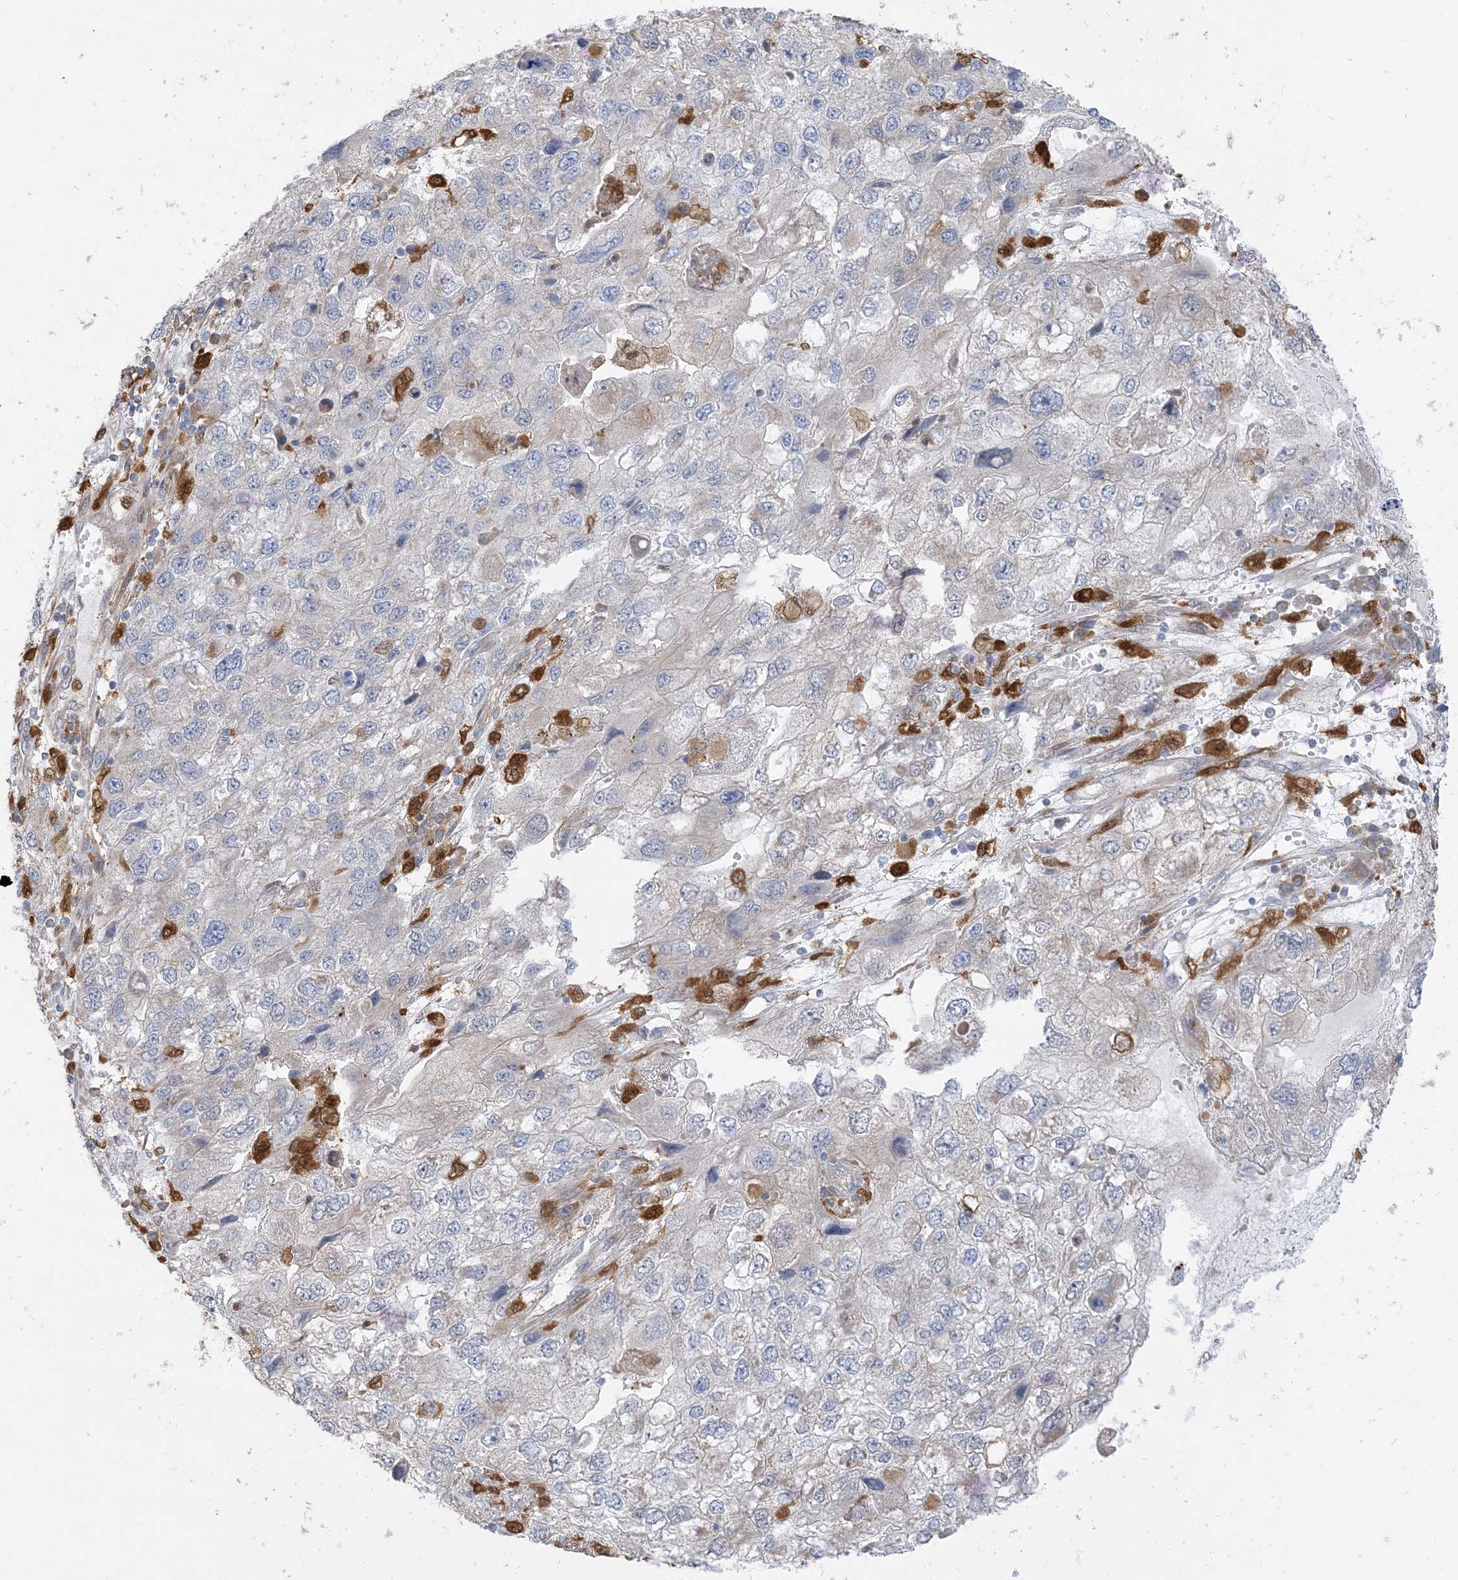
{"staining": {"intensity": "negative", "quantity": "none", "location": "none"}, "tissue": "endometrial cancer", "cell_type": "Tumor cells", "image_type": "cancer", "snomed": [{"axis": "morphology", "description": "Adenocarcinoma, NOS"}, {"axis": "topography", "description": "Endometrium"}], "caption": "Protein analysis of endometrial cancer (adenocarcinoma) shows no significant staining in tumor cells.", "gene": "NAGK", "patient": {"sex": "female", "age": 49}}